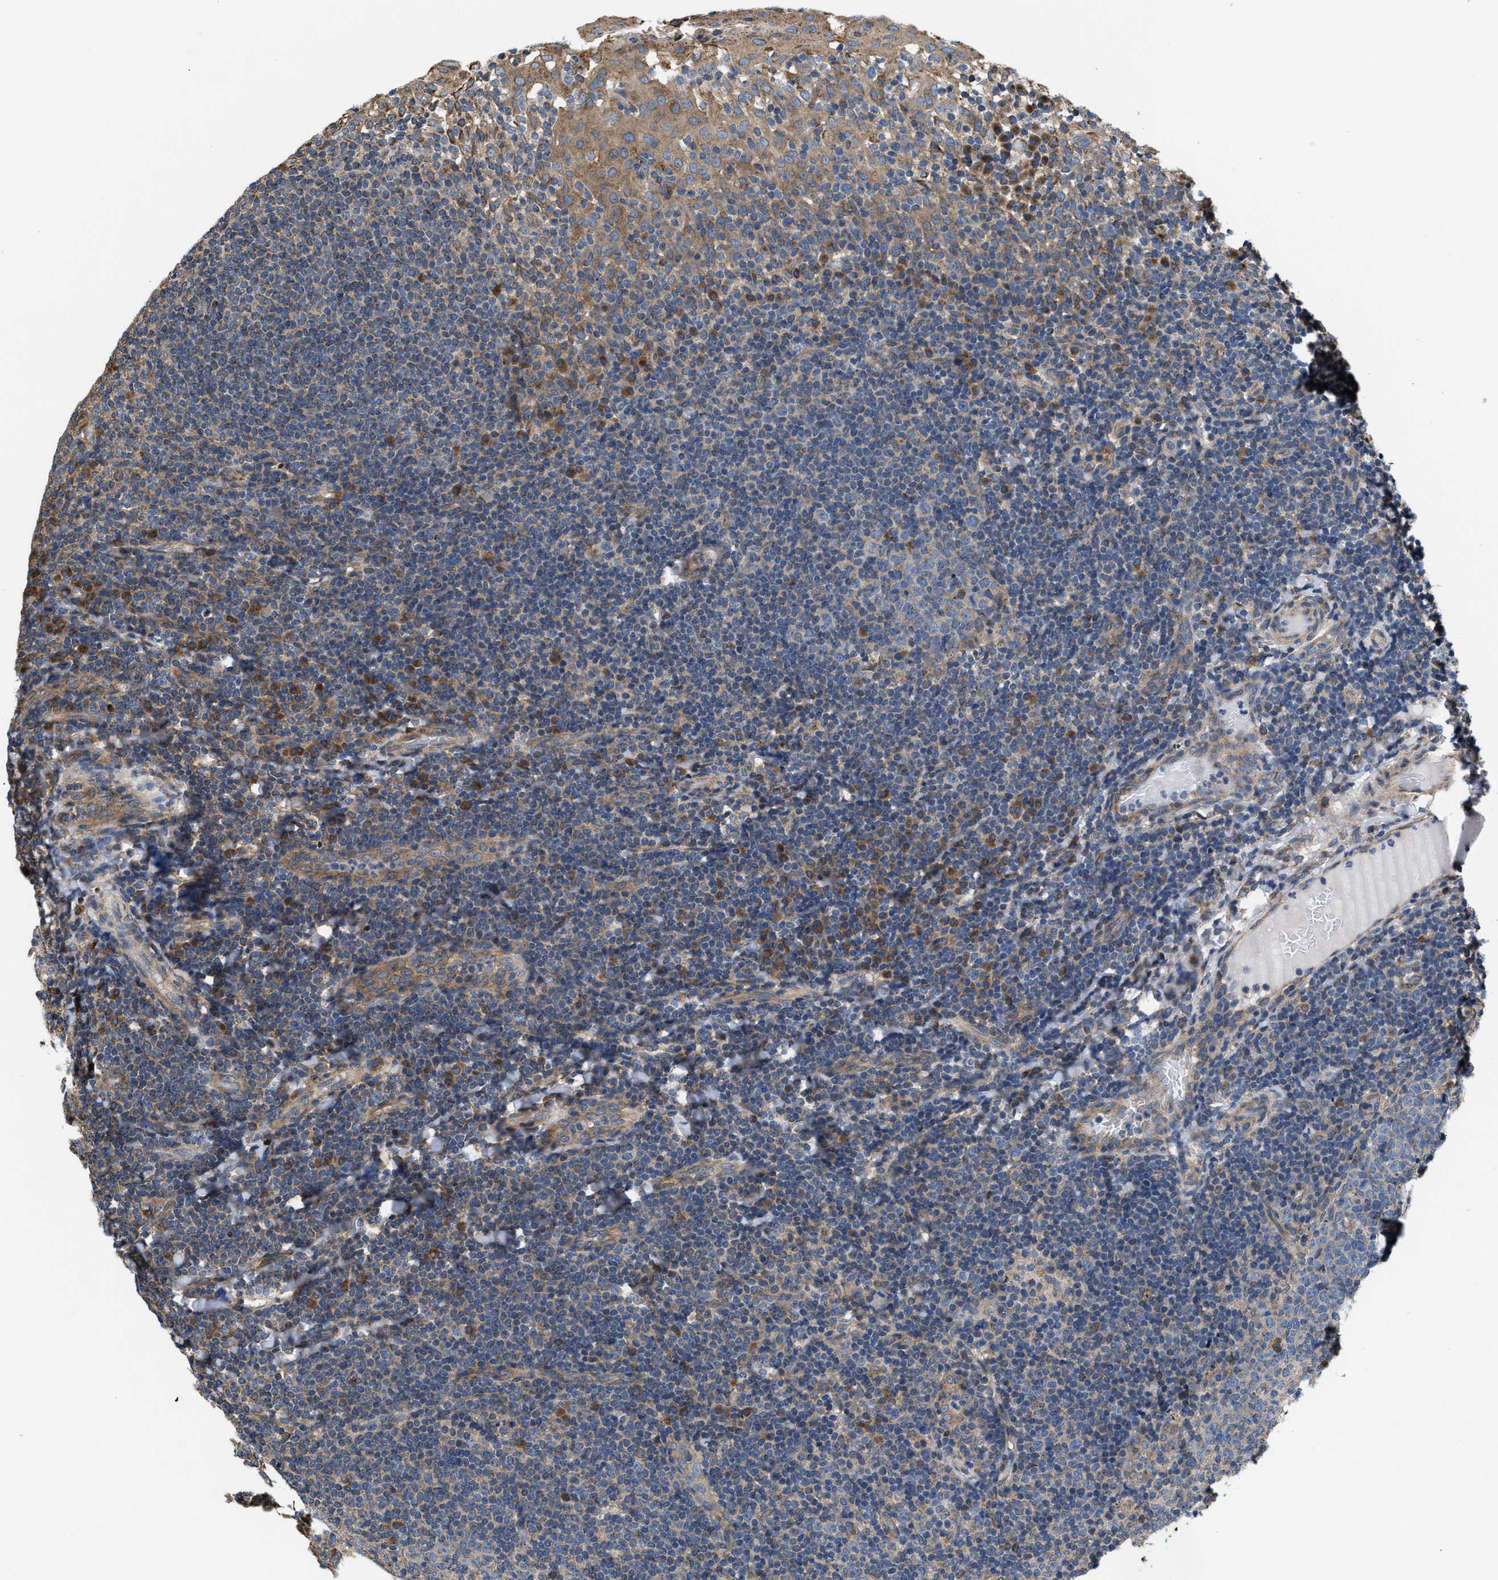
{"staining": {"intensity": "moderate", "quantity": "<25%", "location": "cytoplasmic/membranous"}, "tissue": "tonsil", "cell_type": "Germinal center cells", "image_type": "normal", "snomed": [{"axis": "morphology", "description": "Normal tissue, NOS"}, {"axis": "topography", "description": "Tonsil"}], "caption": "Tonsil was stained to show a protein in brown. There is low levels of moderate cytoplasmic/membranous staining in approximately <25% of germinal center cells. The protein of interest is shown in brown color, while the nuclei are stained blue.", "gene": "CEP128", "patient": {"sex": "female", "age": 19}}